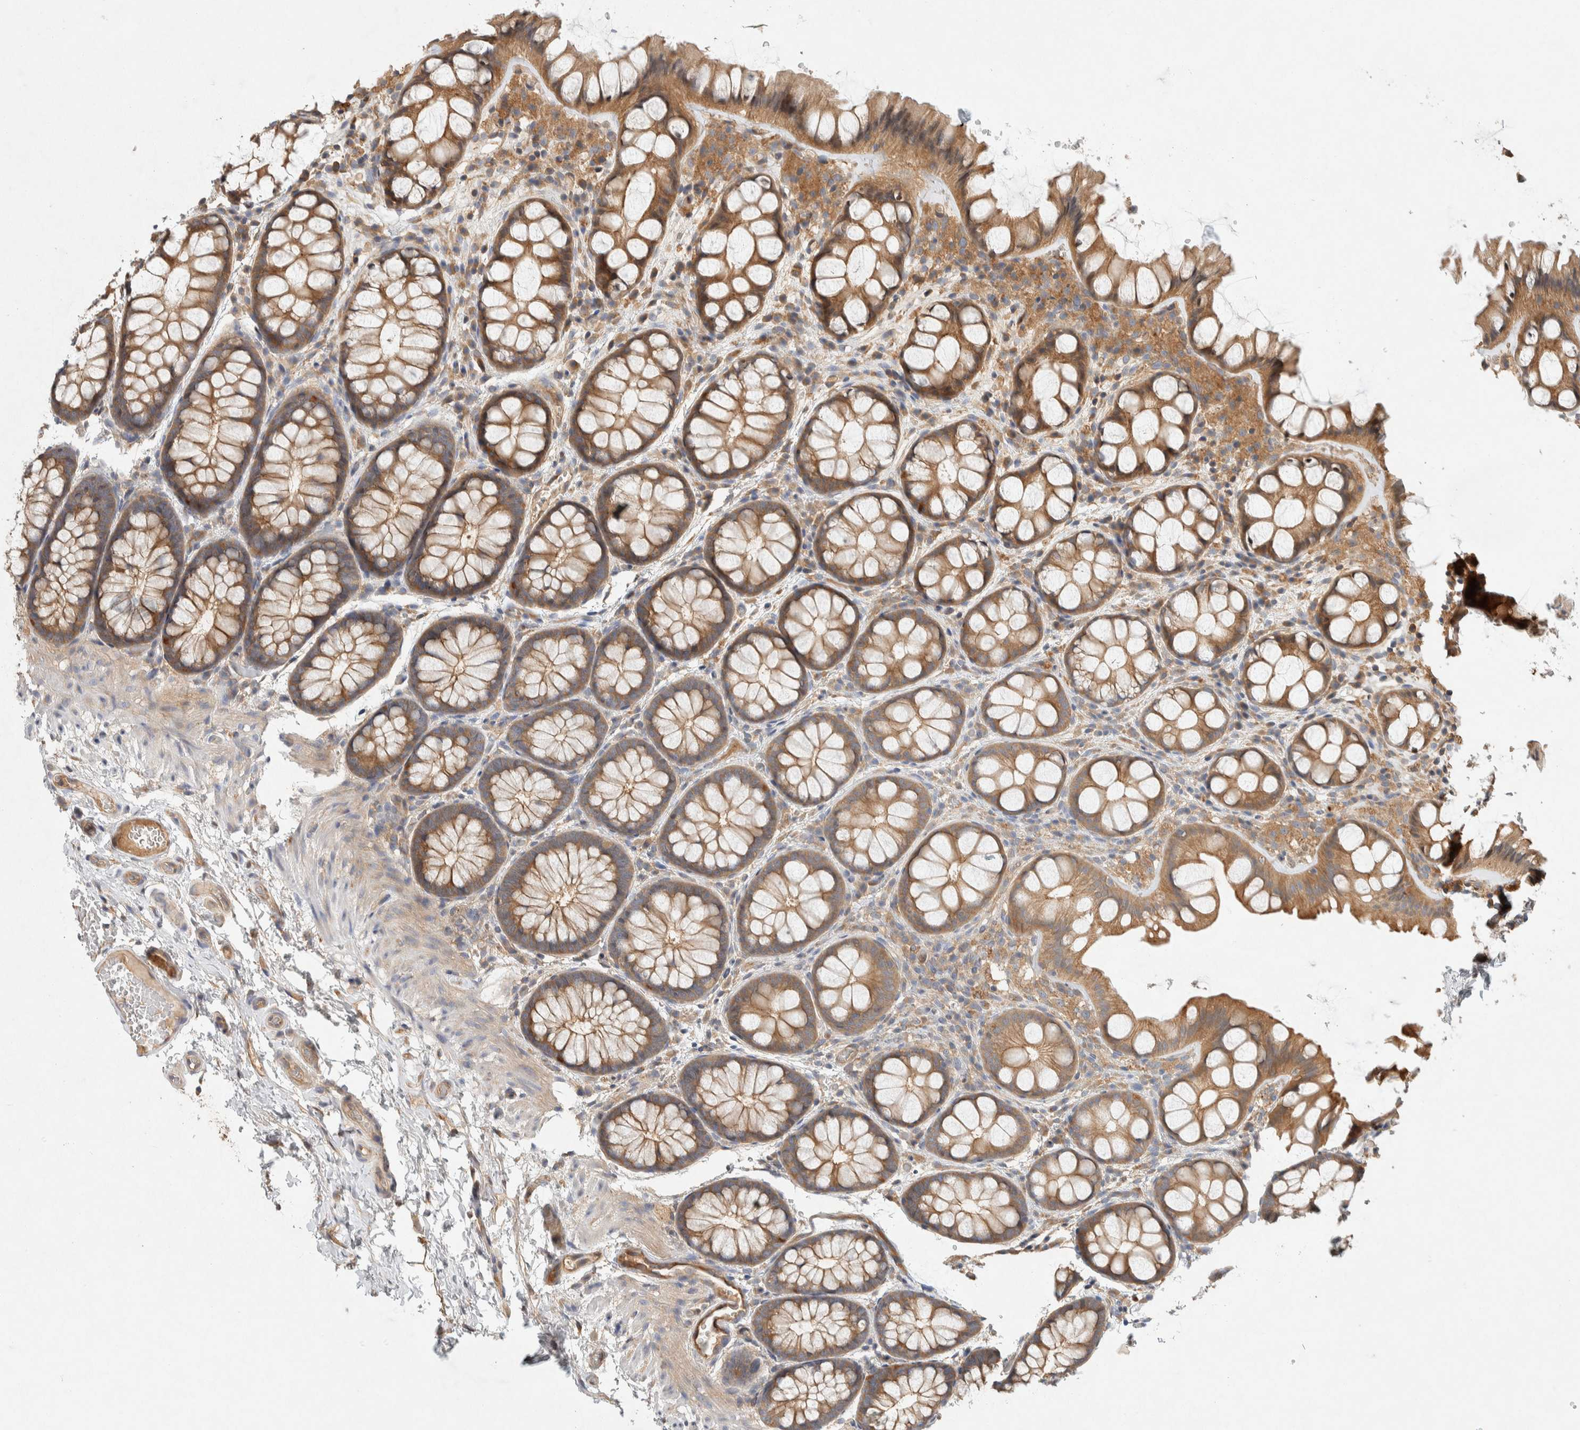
{"staining": {"intensity": "weak", "quantity": ">75%", "location": "cytoplasmic/membranous"}, "tissue": "colon", "cell_type": "Endothelial cells", "image_type": "normal", "snomed": [{"axis": "morphology", "description": "Normal tissue, NOS"}, {"axis": "topography", "description": "Colon"}], "caption": "Immunohistochemical staining of unremarkable human colon demonstrates weak cytoplasmic/membranous protein expression in about >75% of endothelial cells.", "gene": "PXK", "patient": {"sex": "male", "age": 47}}